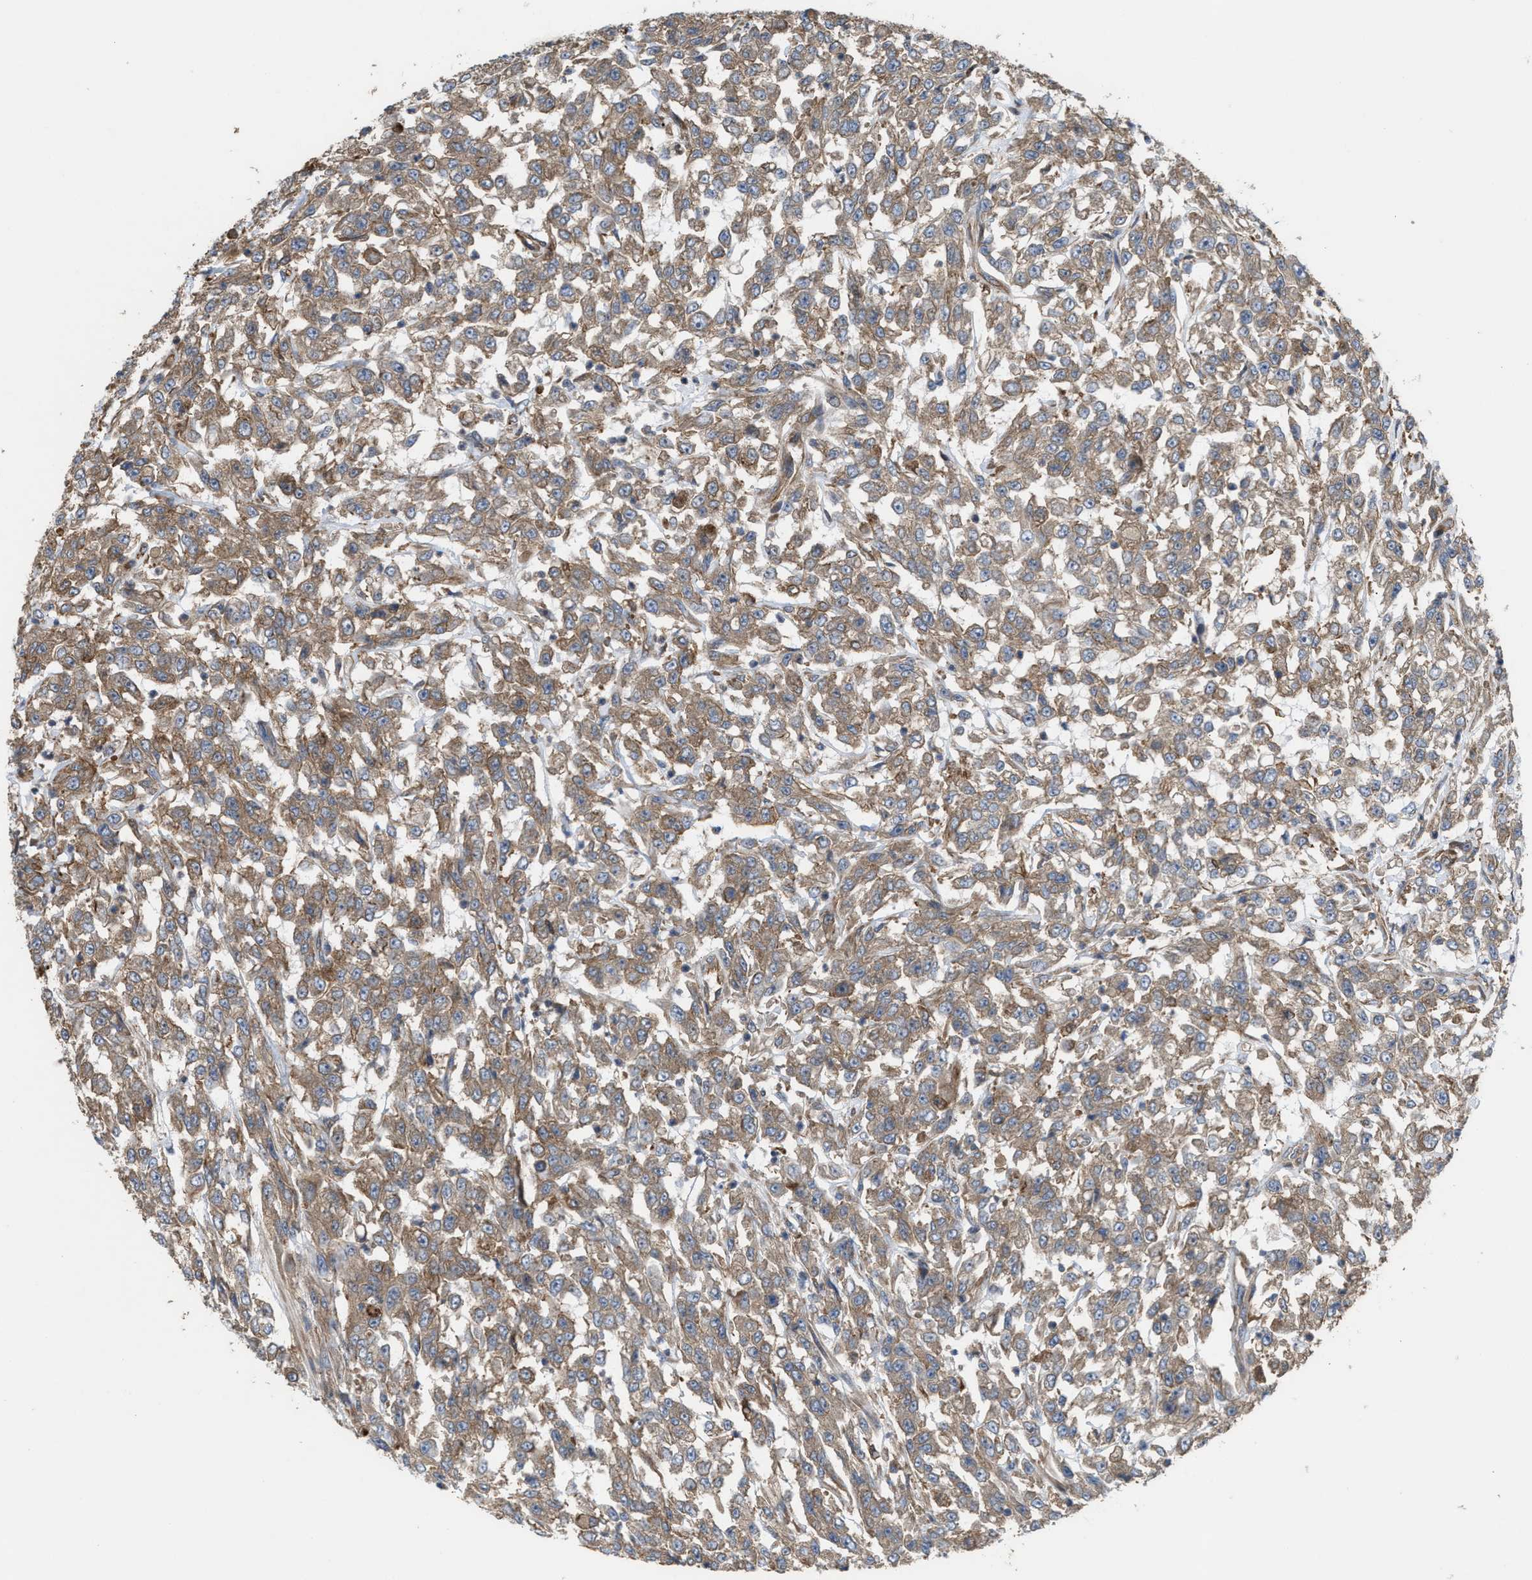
{"staining": {"intensity": "weak", "quantity": ">75%", "location": "cytoplasmic/membranous"}, "tissue": "urothelial cancer", "cell_type": "Tumor cells", "image_type": "cancer", "snomed": [{"axis": "morphology", "description": "Urothelial carcinoma, High grade"}, {"axis": "topography", "description": "Urinary bladder"}], "caption": "Urothelial cancer stained for a protein displays weak cytoplasmic/membranous positivity in tumor cells.", "gene": "EPS15L1", "patient": {"sex": "male", "age": 46}}